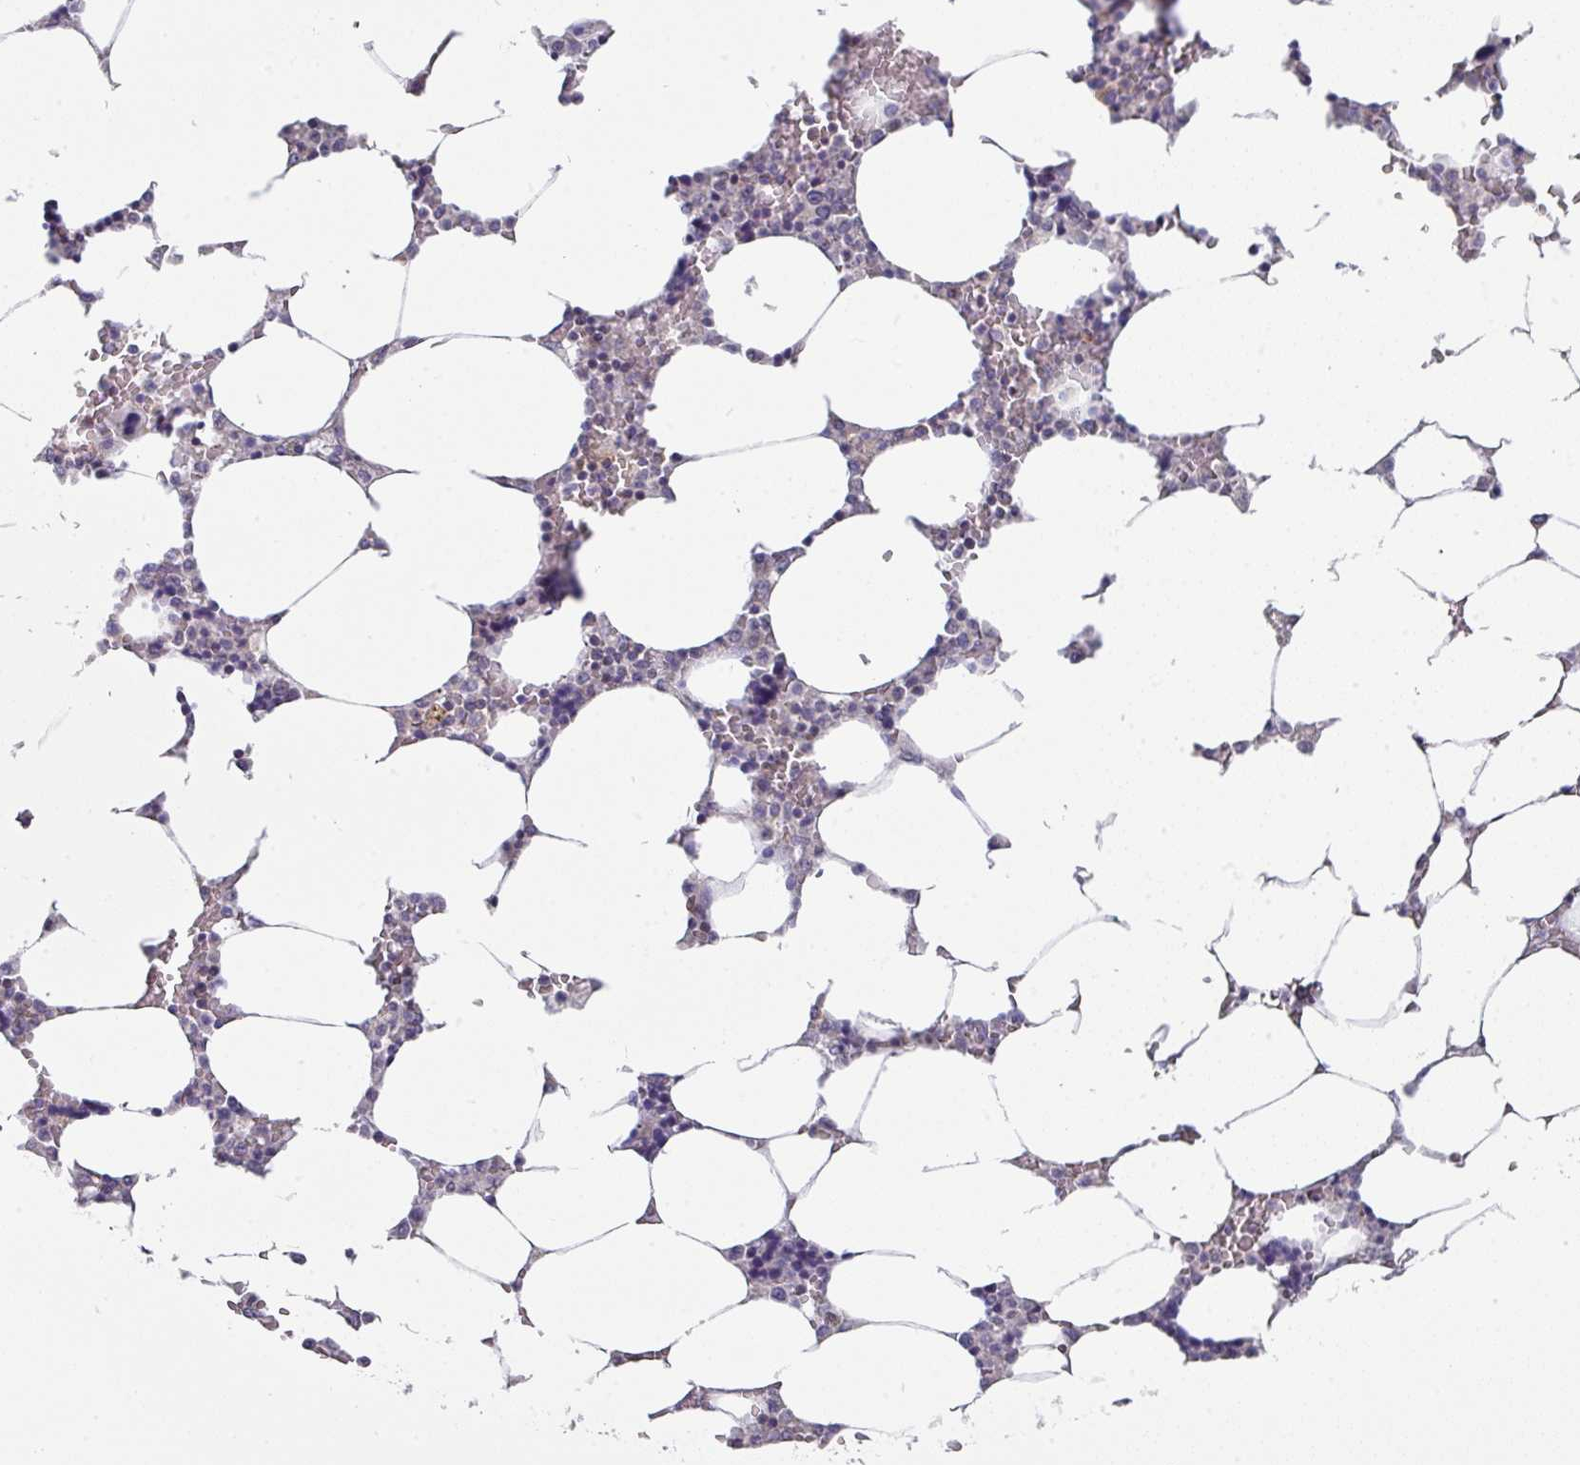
{"staining": {"intensity": "negative", "quantity": "none", "location": "none"}, "tissue": "bone marrow", "cell_type": "Hematopoietic cells", "image_type": "normal", "snomed": [{"axis": "morphology", "description": "Normal tissue, NOS"}, {"axis": "topography", "description": "Bone marrow"}], "caption": "Immunohistochemical staining of normal bone marrow demonstrates no significant expression in hematopoietic cells.", "gene": "DCAF12L1", "patient": {"sex": "male", "age": 64}}